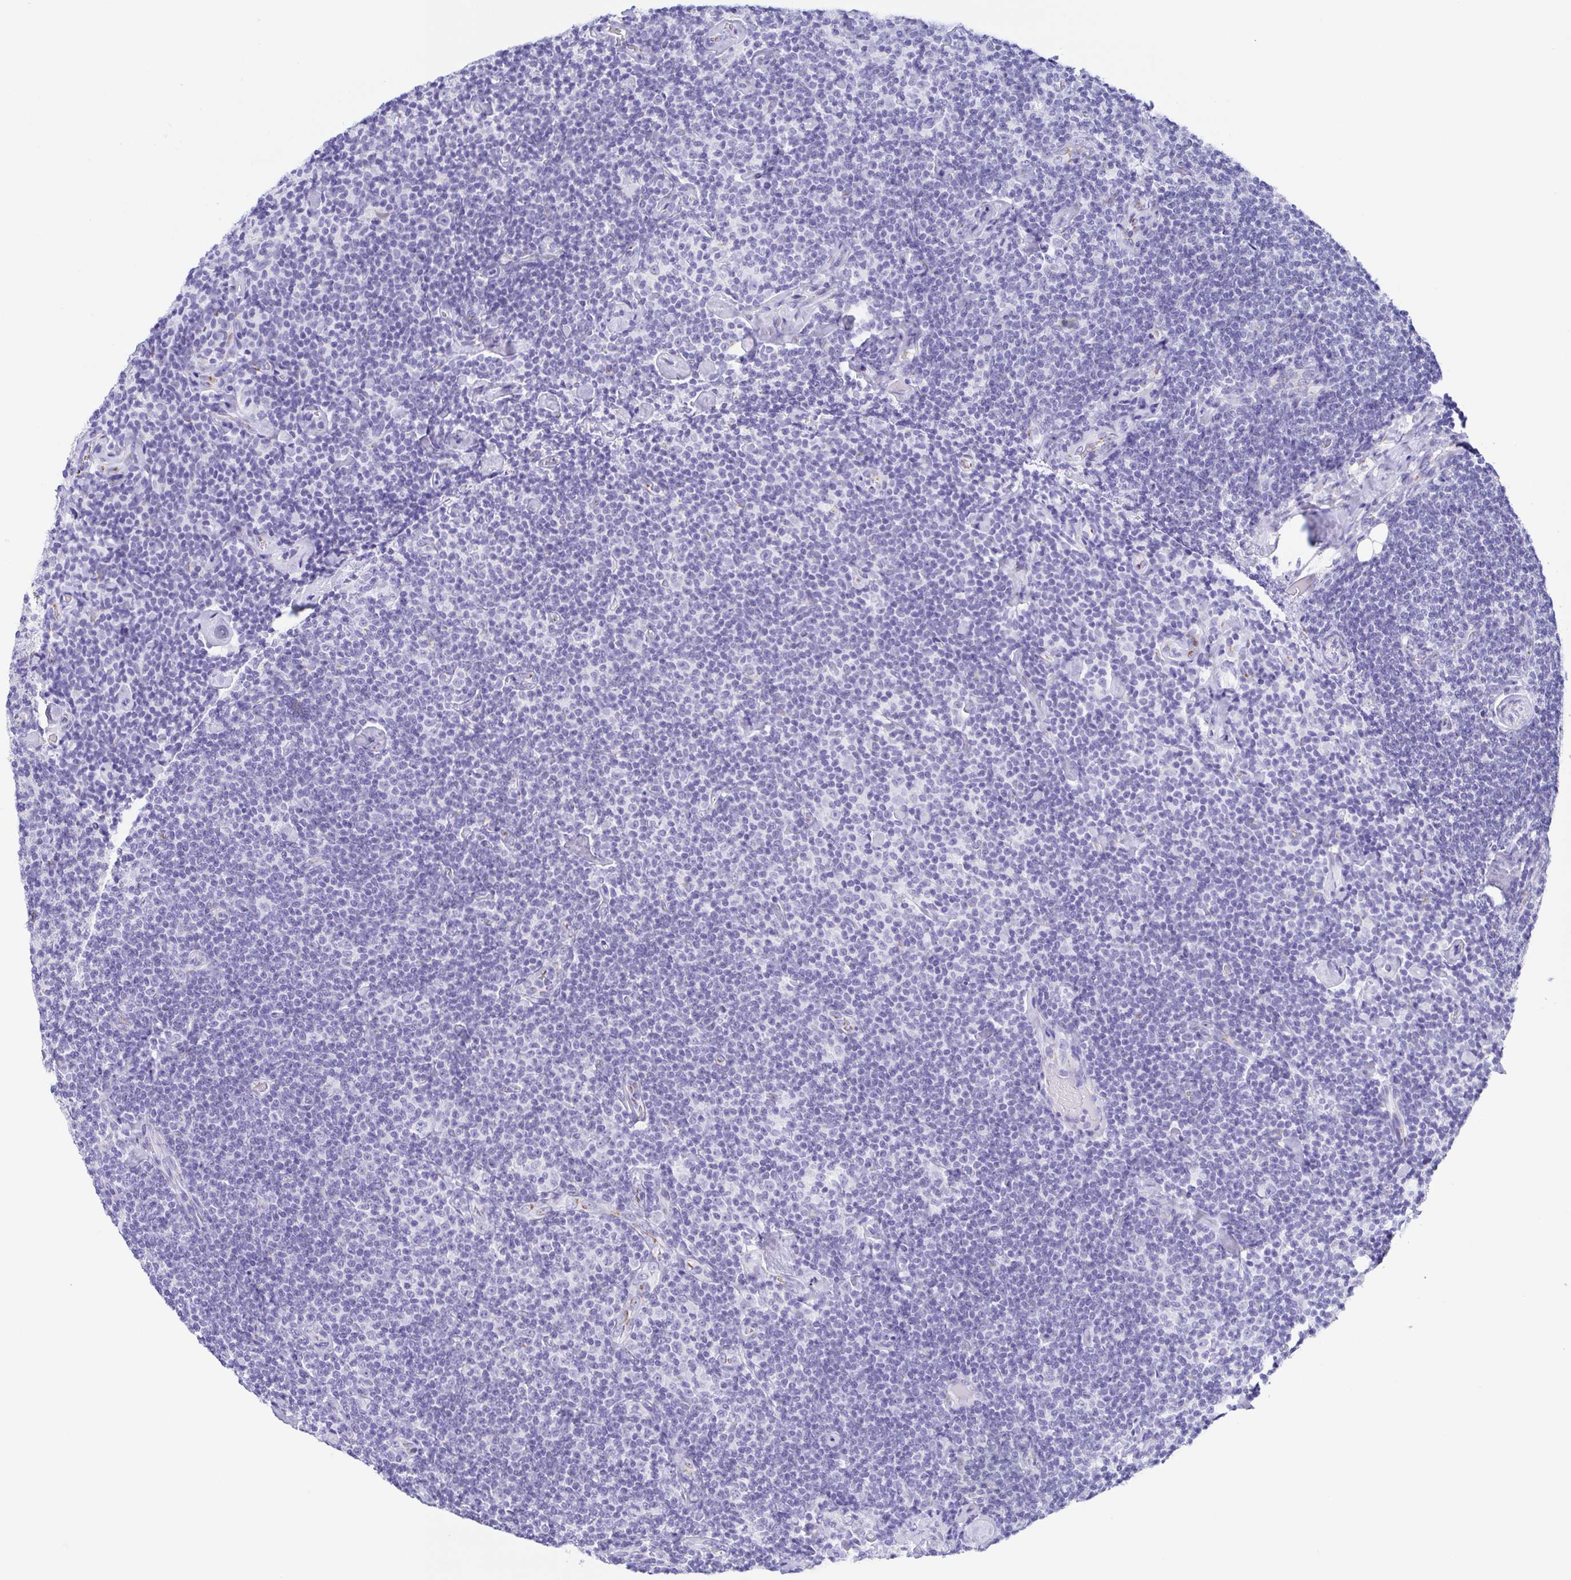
{"staining": {"intensity": "negative", "quantity": "none", "location": "none"}, "tissue": "lymphoma", "cell_type": "Tumor cells", "image_type": "cancer", "snomed": [{"axis": "morphology", "description": "Malignant lymphoma, non-Hodgkin's type, Low grade"}, {"axis": "topography", "description": "Lymph node"}], "caption": "IHC of human low-grade malignant lymphoma, non-Hodgkin's type shows no staining in tumor cells. (DAB (3,3'-diaminobenzidine) immunohistochemistry with hematoxylin counter stain).", "gene": "SULT1B1", "patient": {"sex": "male", "age": 81}}